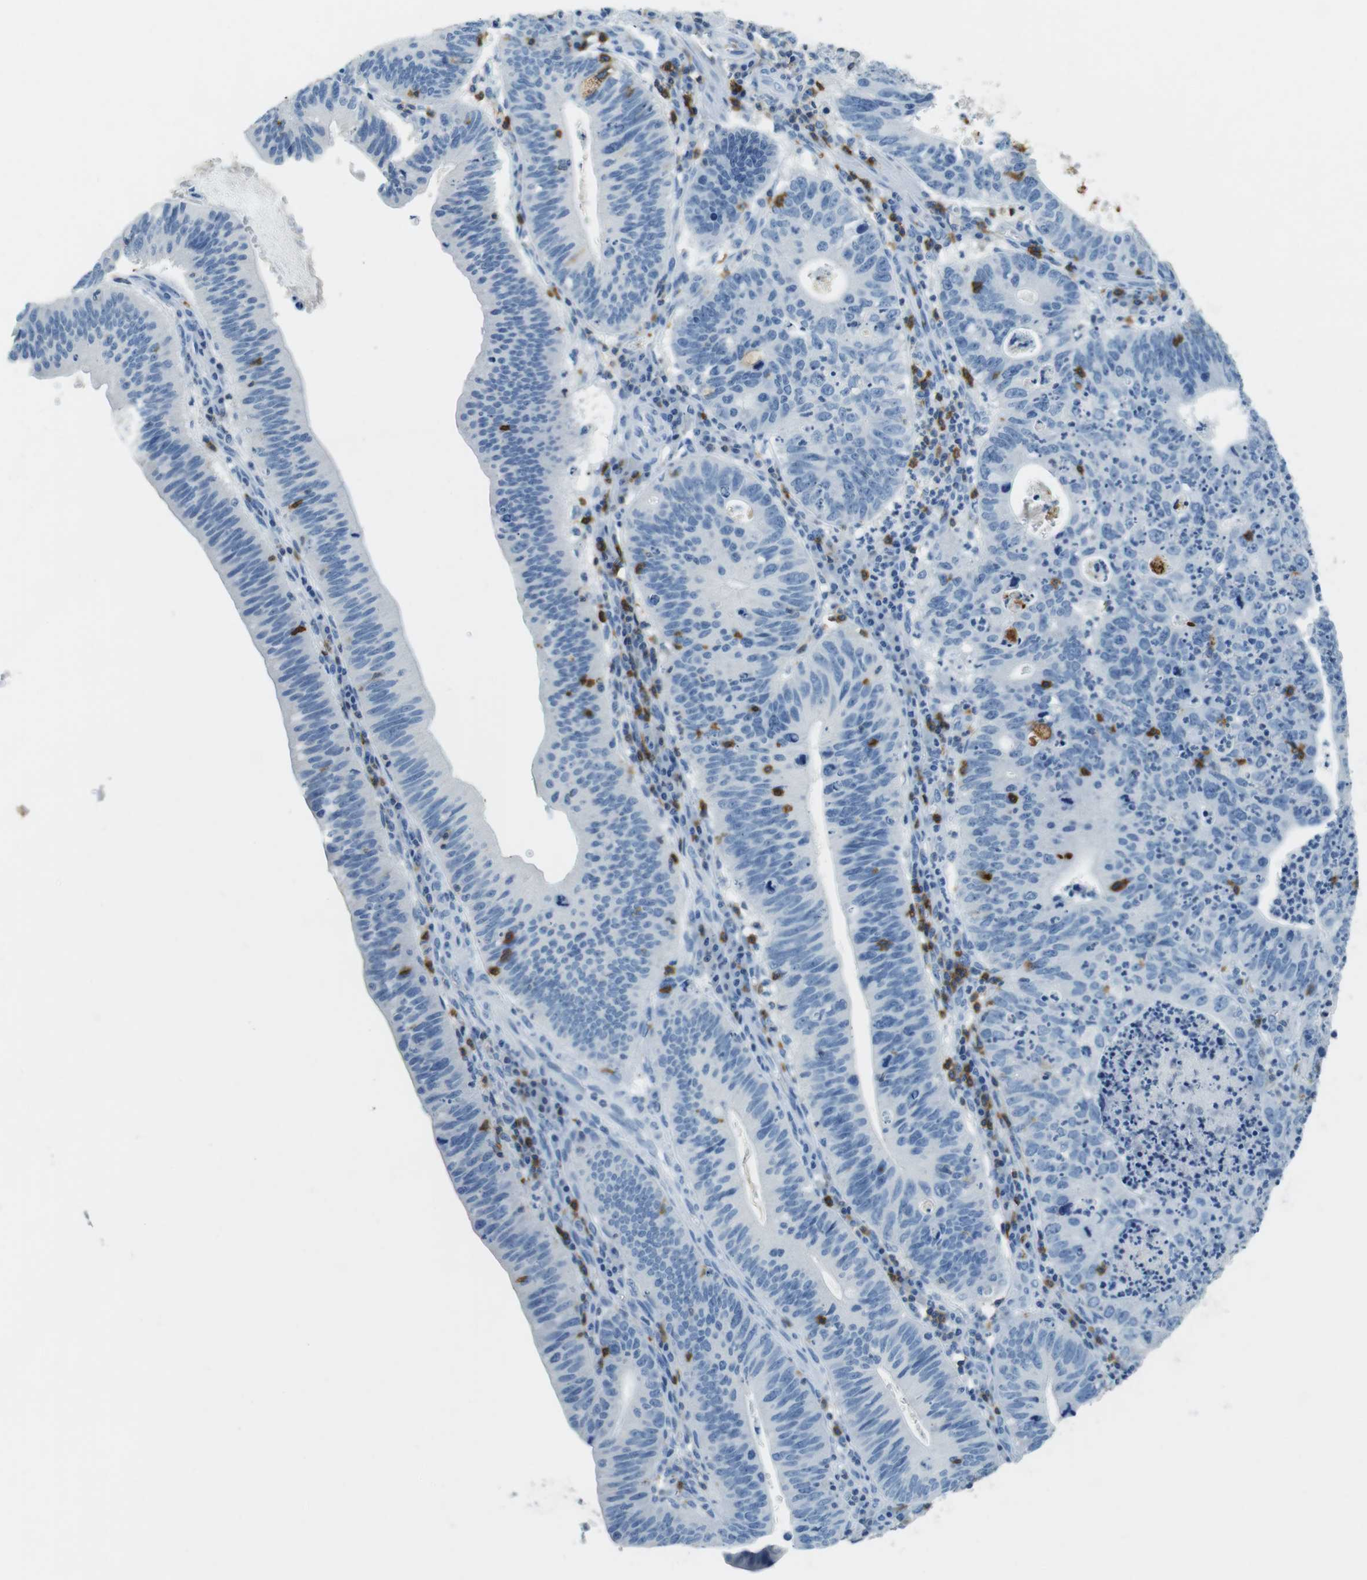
{"staining": {"intensity": "negative", "quantity": "none", "location": "none"}, "tissue": "stomach cancer", "cell_type": "Tumor cells", "image_type": "cancer", "snomed": [{"axis": "morphology", "description": "Adenocarcinoma, NOS"}, {"axis": "topography", "description": "Stomach"}], "caption": "A high-resolution histopathology image shows immunohistochemistry staining of adenocarcinoma (stomach), which reveals no significant staining in tumor cells.", "gene": "LAT", "patient": {"sex": "male", "age": 59}}